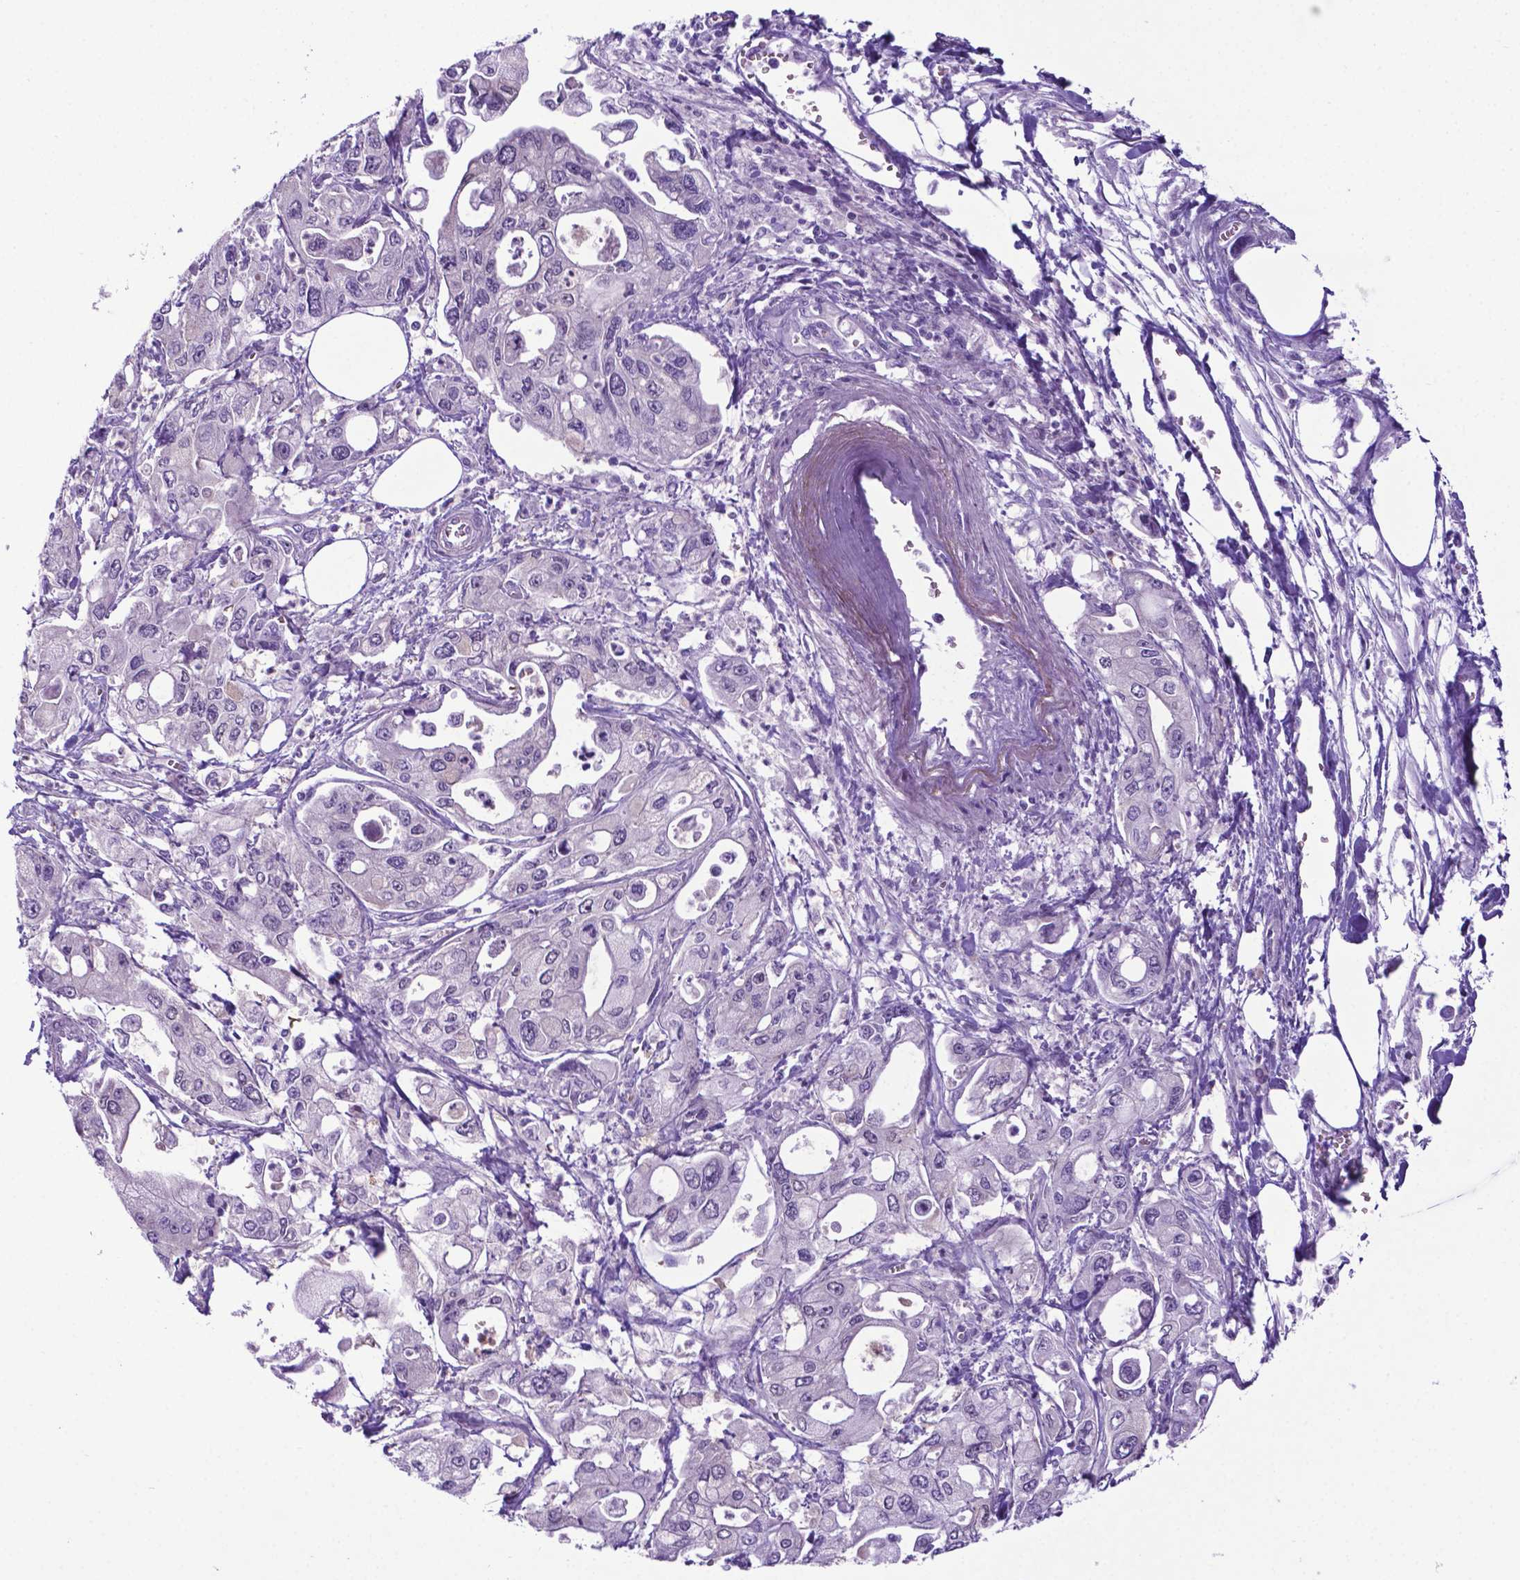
{"staining": {"intensity": "negative", "quantity": "none", "location": "none"}, "tissue": "pancreatic cancer", "cell_type": "Tumor cells", "image_type": "cancer", "snomed": [{"axis": "morphology", "description": "Adenocarcinoma, NOS"}, {"axis": "topography", "description": "Pancreas"}], "caption": "Pancreatic cancer was stained to show a protein in brown. There is no significant expression in tumor cells. (DAB immunohistochemistry (IHC) with hematoxylin counter stain).", "gene": "ADRA2B", "patient": {"sex": "male", "age": 70}}